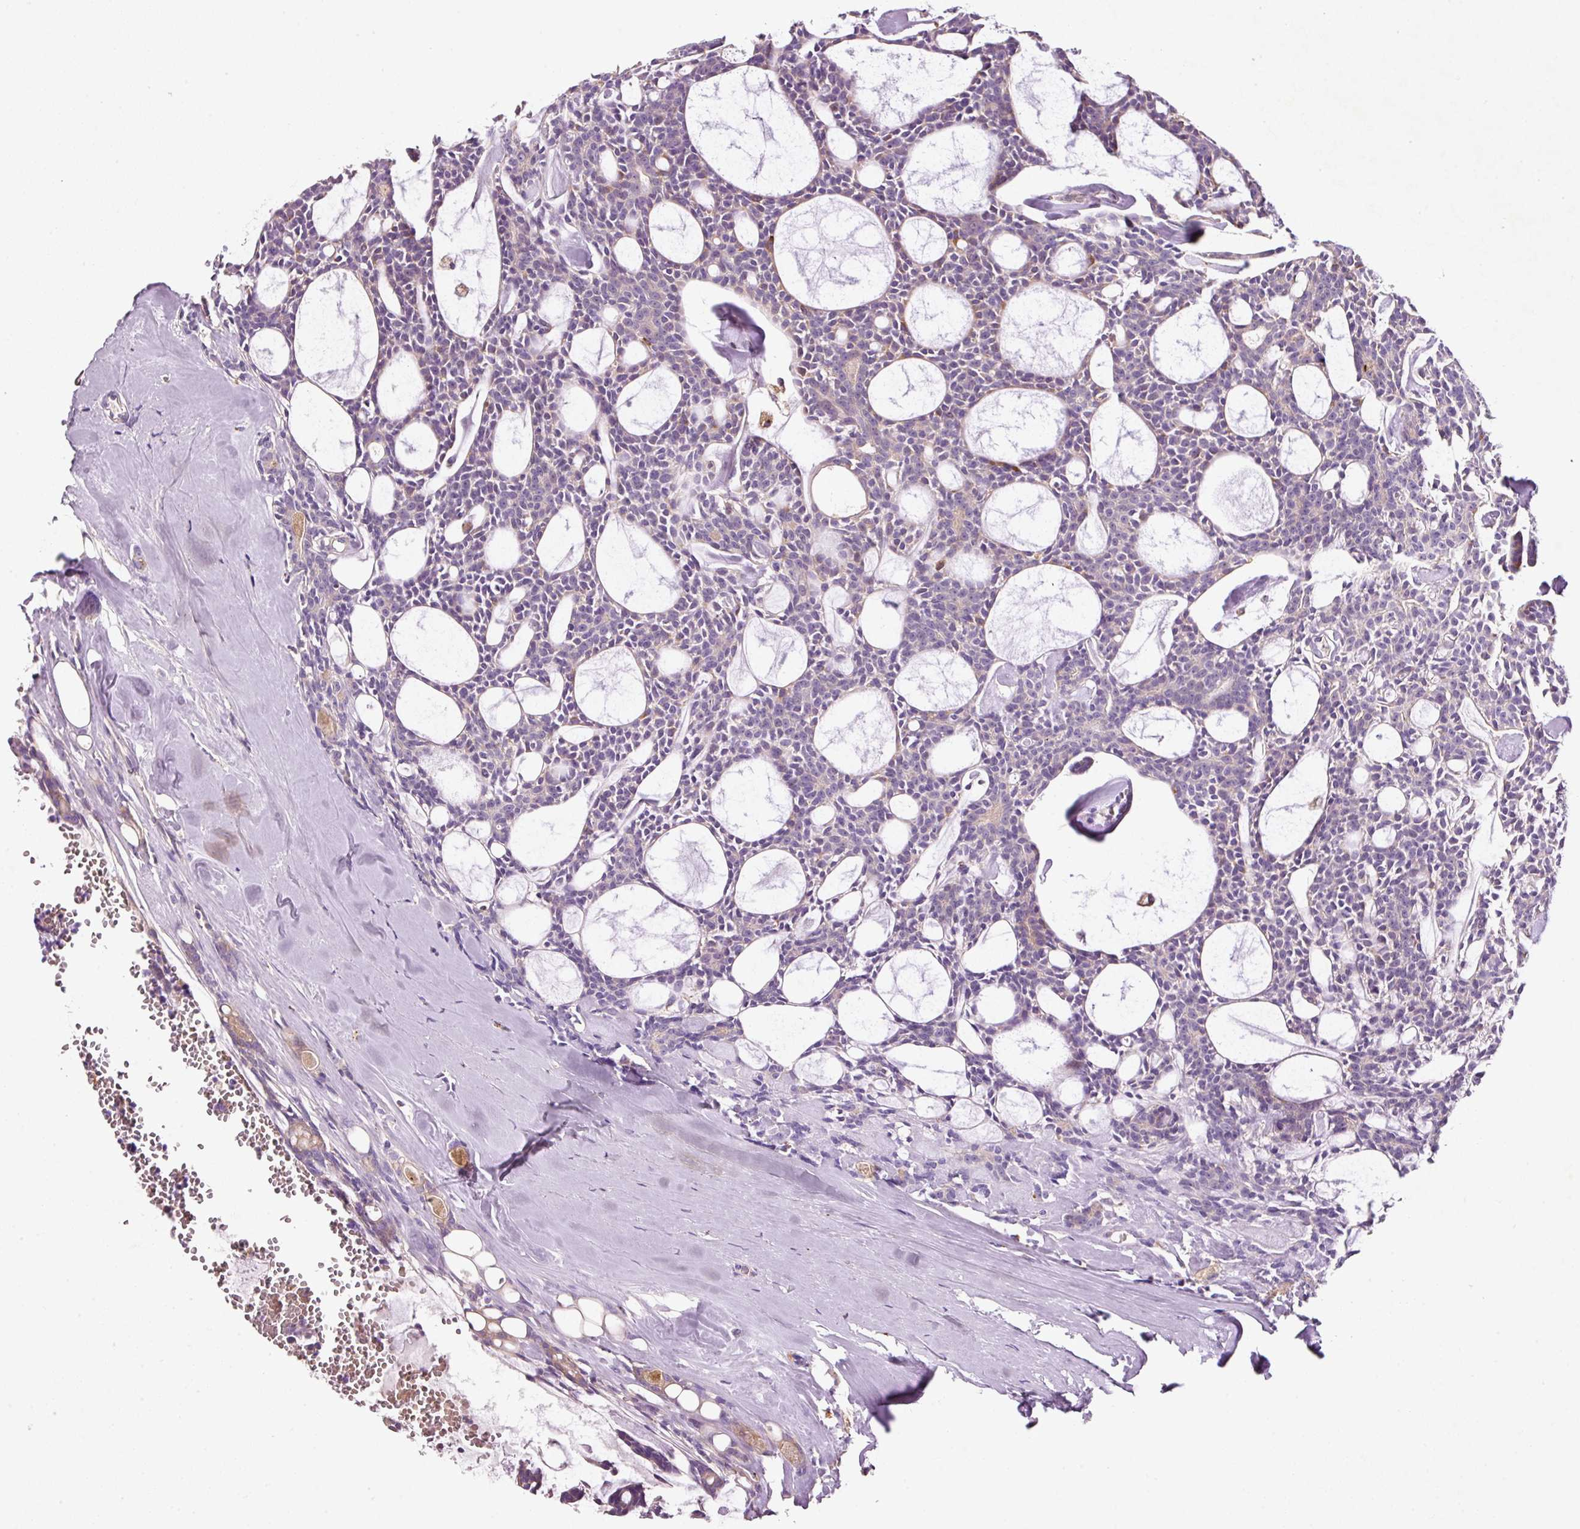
{"staining": {"intensity": "weak", "quantity": "<25%", "location": "cytoplasmic/membranous"}, "tissue": "head and neck cancer", "cell_type": "Tumor cells", "image_type": "cancer", "snomed": [{"axis": "morphology", "description": "Adenocarcinoma, NOS"}, {"axis": "topography", "description": "Salivary gland"}, {"axis": "topography", "description": "Head-Neck"}], "caption": "Head and neck cancer was stained to show a protein in brown. There is no significant expression in tumor cells. Nuclei are stained in blue.", "gene": "TMC8", "patient": {"sex": "male", "age": 55}}